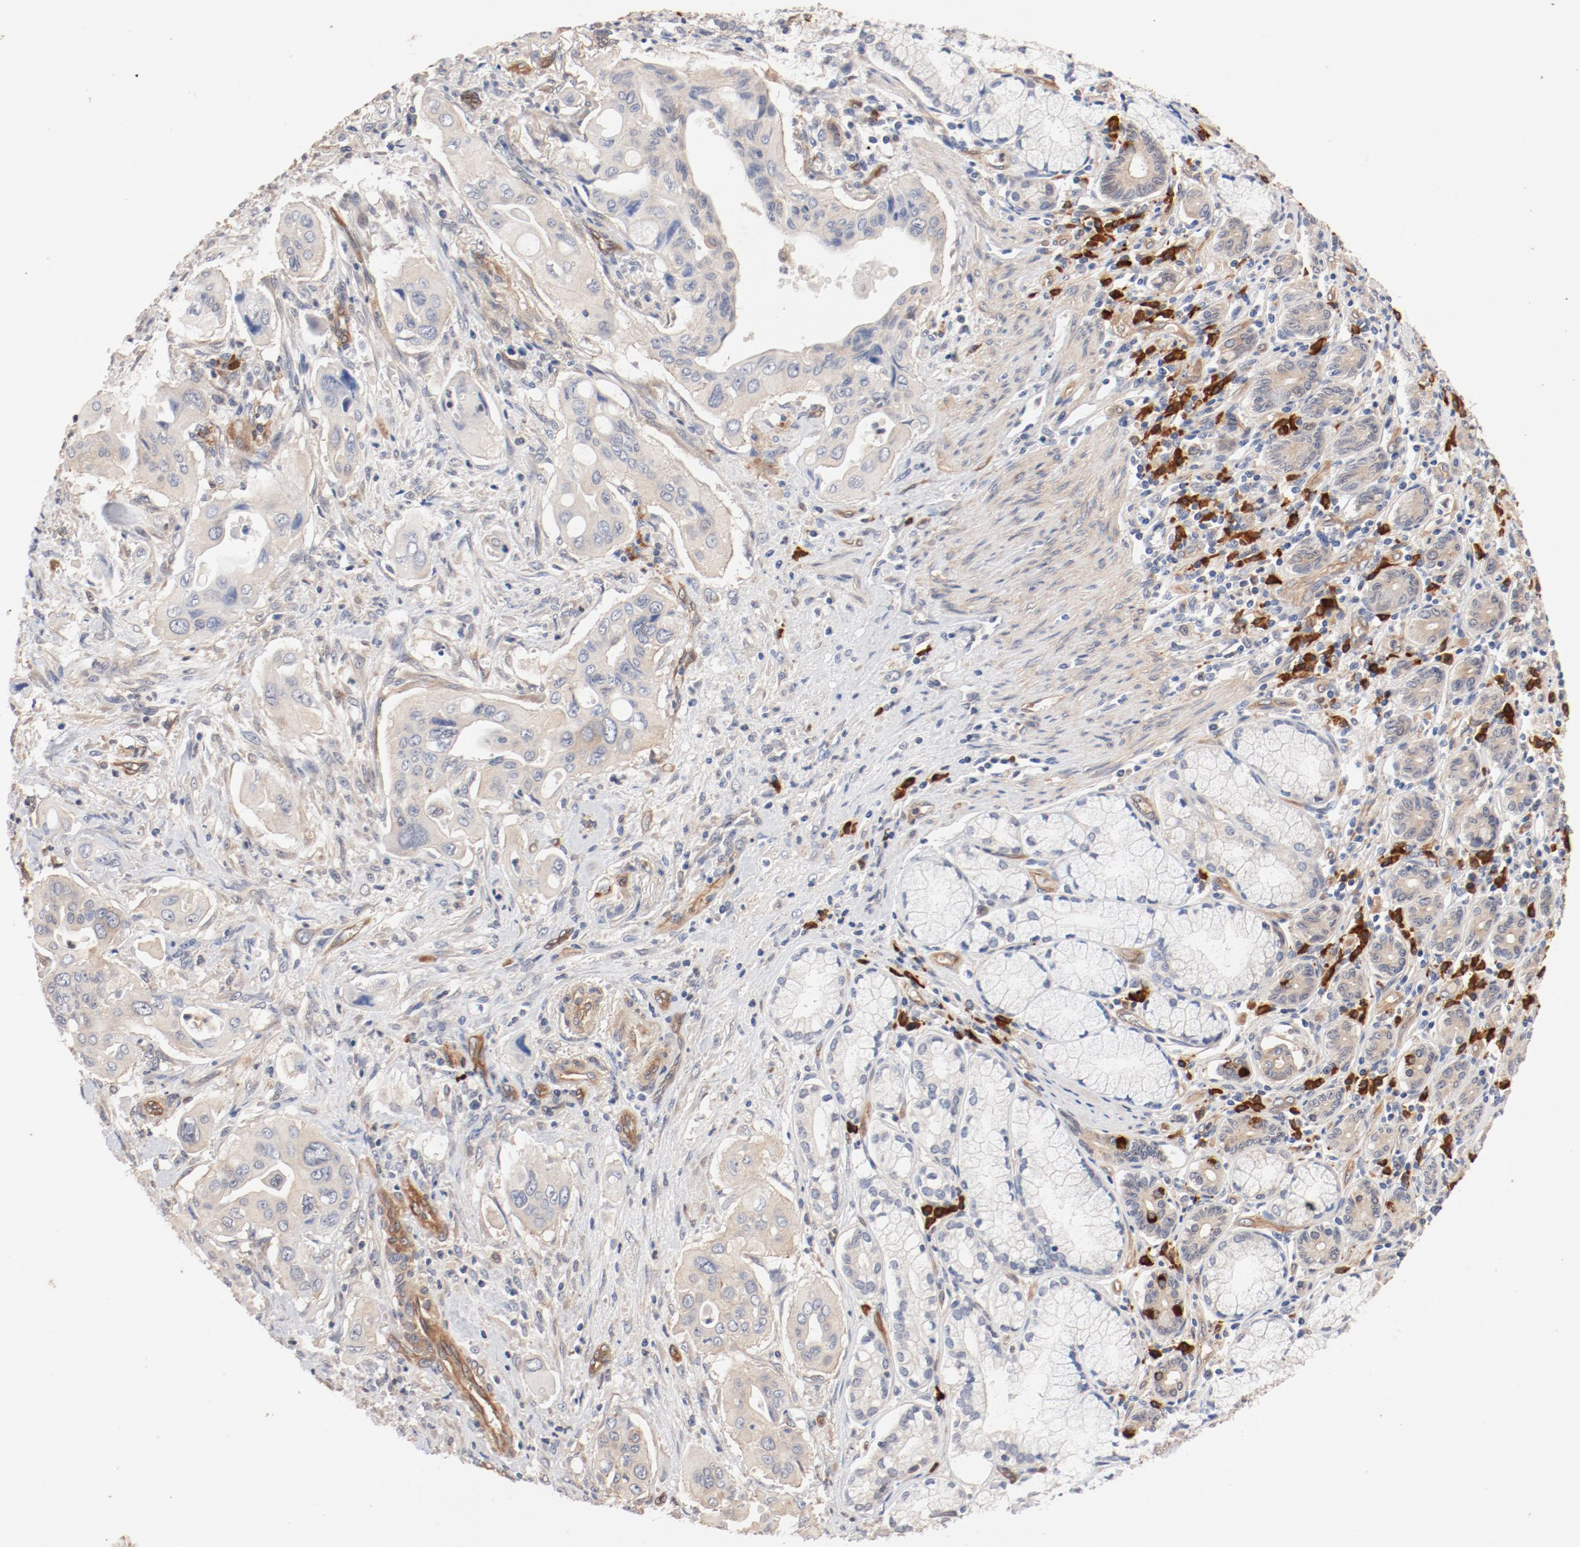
{"staining": {"intensity": "weak", "quantity": ">75%", "location": "cytoplasmic/membranous"}, "tissue": "pancreatic cancer", "cell_type": "Tumor cells", "image_type": "cancer", "snomed": [{"axis": "morphology", "description": "Adenocarcinoma, NOS"}, {"axis": "topography", "description": "Pancreas"}], "caption": "Pancreatic cancer stained for a protein exhibits weak cytoplasmic/membranous positivity in tumor cells. The staining was performed using DAB, with brown indicating positive protein expression. Nuclei are stained blue with hematoxylin.", "gene": "UBE2J1", "patient": {"sex": "male", "age": 77}}